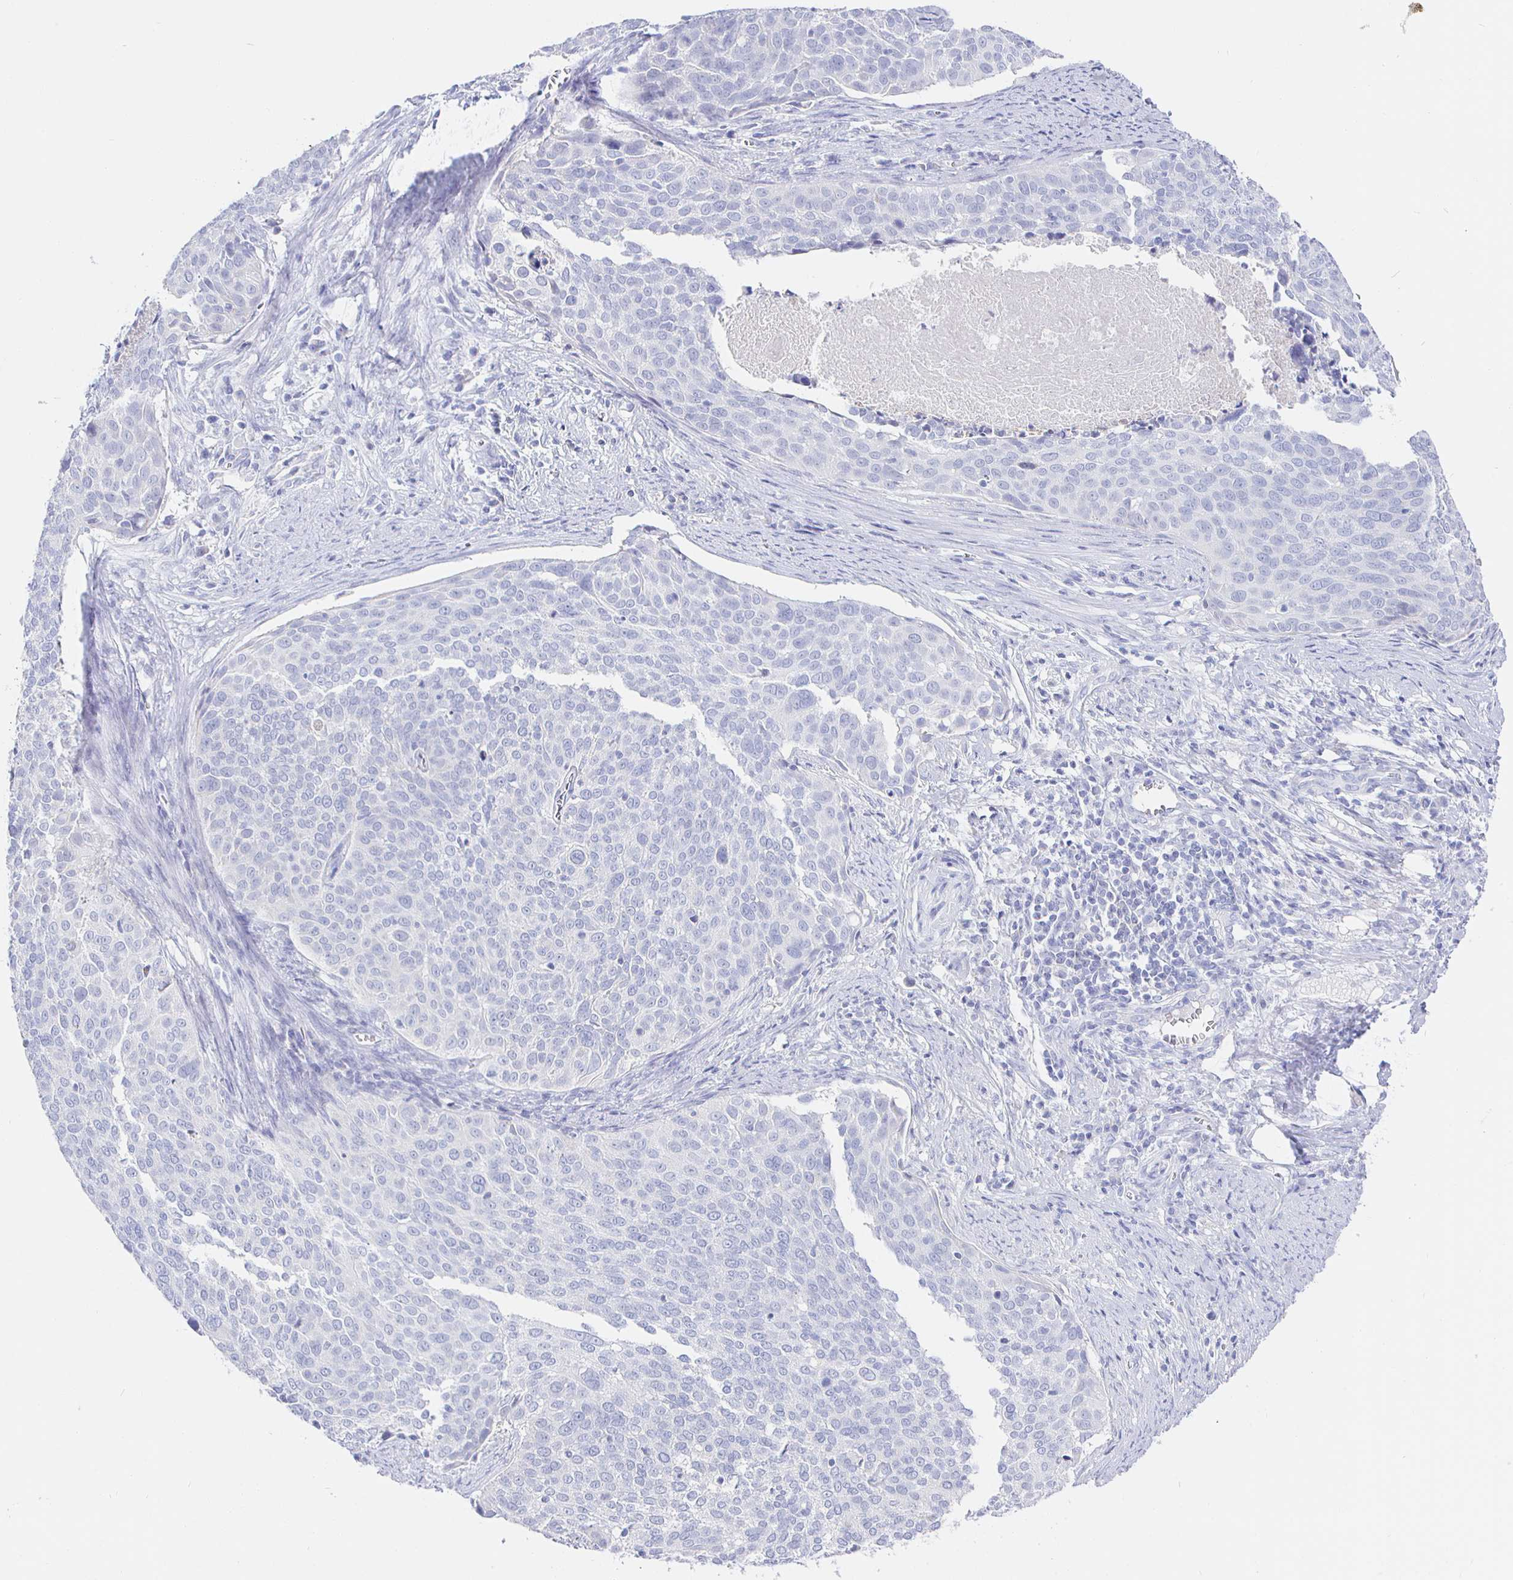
{"staining": {"intensity": "negative", "quantity": "none", "location": "none"}, "tissue": "cervical cancer", "cell_type": "Tumor cells", "image_type": "cancer", "snomed": [{"axis": "morphology", "description": "Squamous cell carcinoma, NOS"}, {"axis": "topography", "description": "Cervix"}], "caption": "Tumor cells show no significant protein positivity in squamous cell carcinoma (cervical).", "gene": "CR2", "patient": {"sex": "female", "age": 39}}